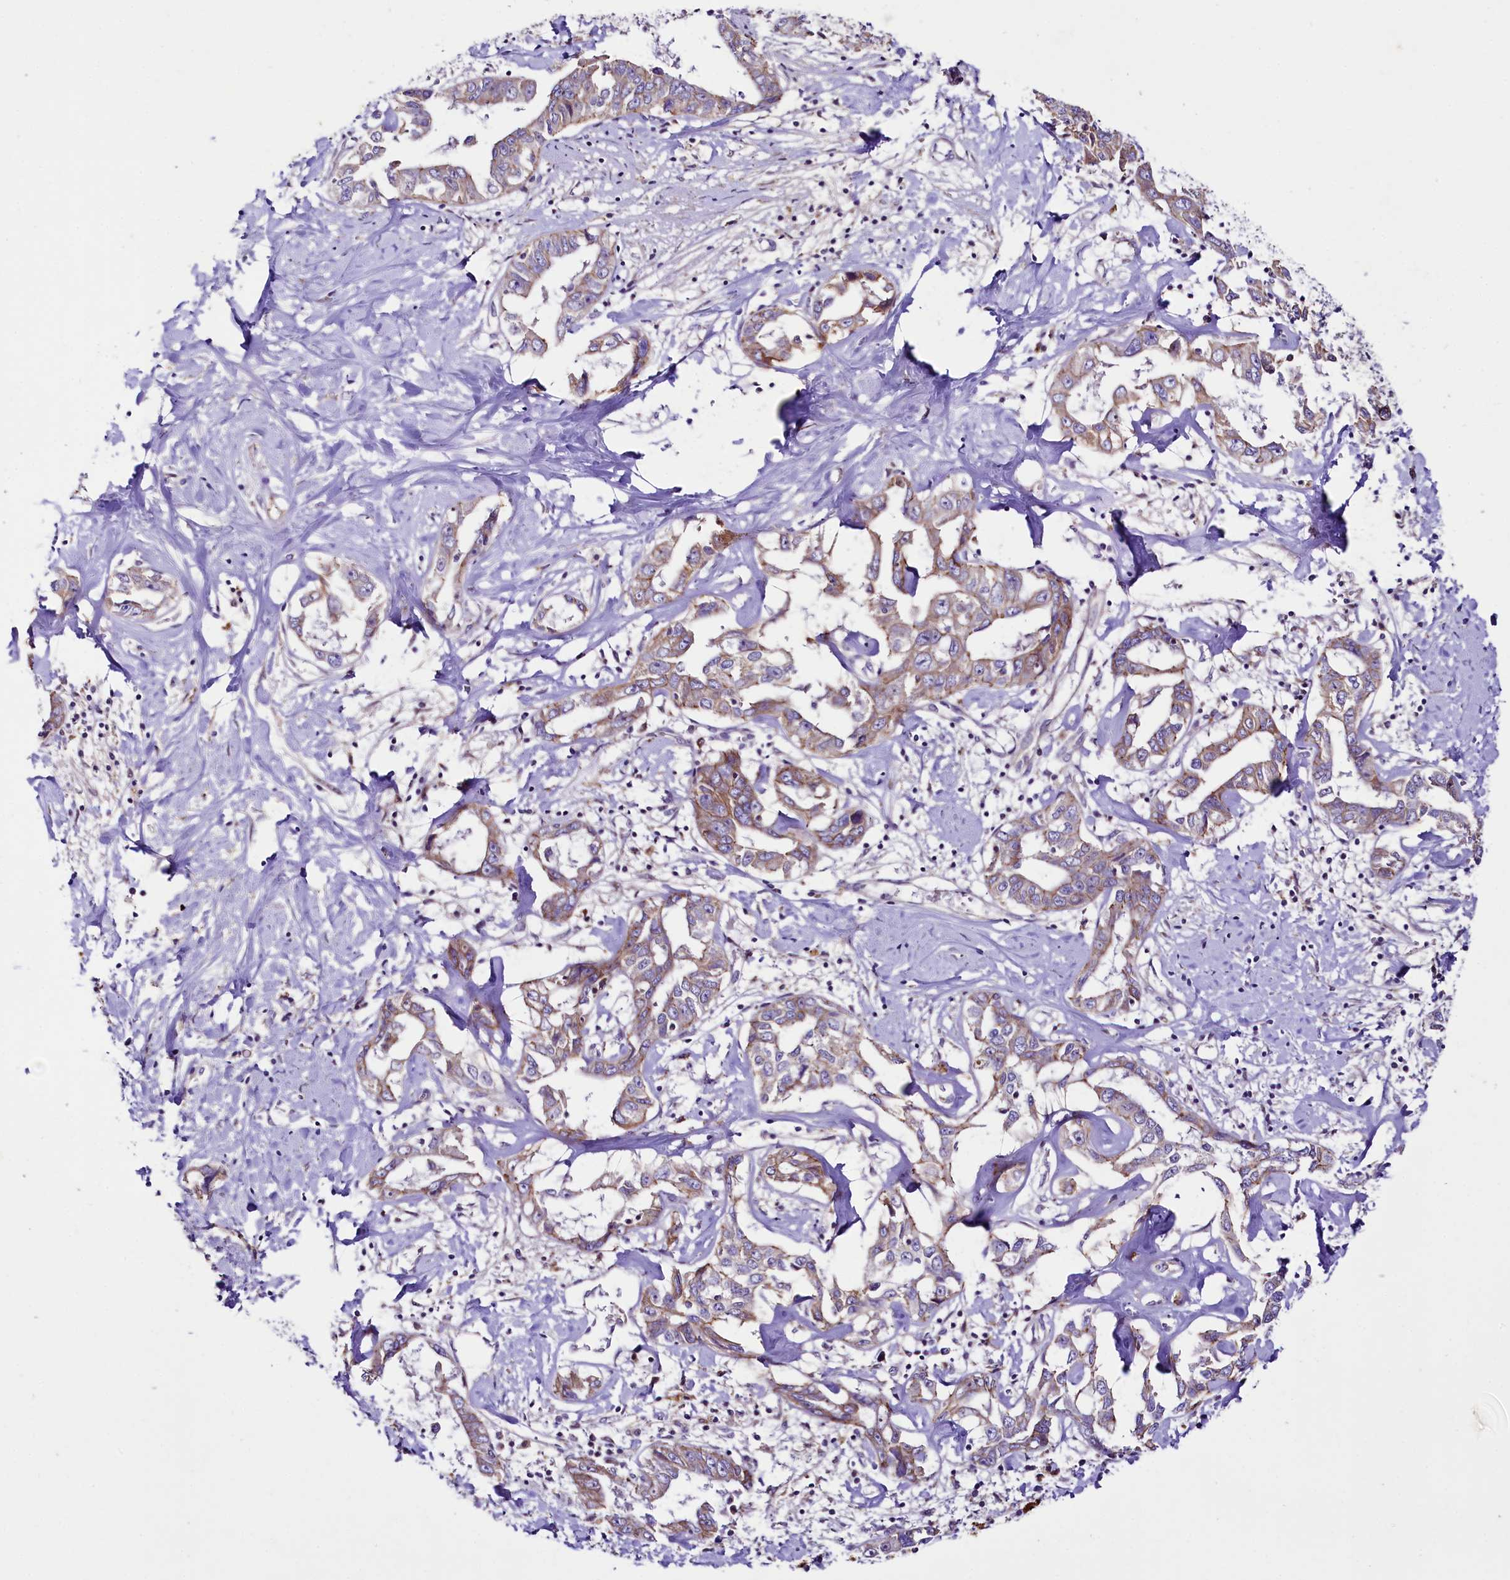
{"staining": {"intensity": "weak", "quantity": ">75%", "location": "cytoplasmic/membranous"}, "tissue": "liver cancer", "cell_type": "Tumor cells", "image_type": "cancer", "snomed": [{"axis": "morphology", "description": "Cholangiocarcinoma"}, {"axis": "topography", "description": "Liver"}], "caption": "Immunohistochemistry (IHC) (DAB (3,3'-diaminobenzidine)) staining of liver cancer (cholangiocarcinoma) shows weak cytoplasmic/membranous protein positivity in approximately >75% of tumor cells.", "gene": "SACM1L", "patient": {"sex": "male", "age": 59}}